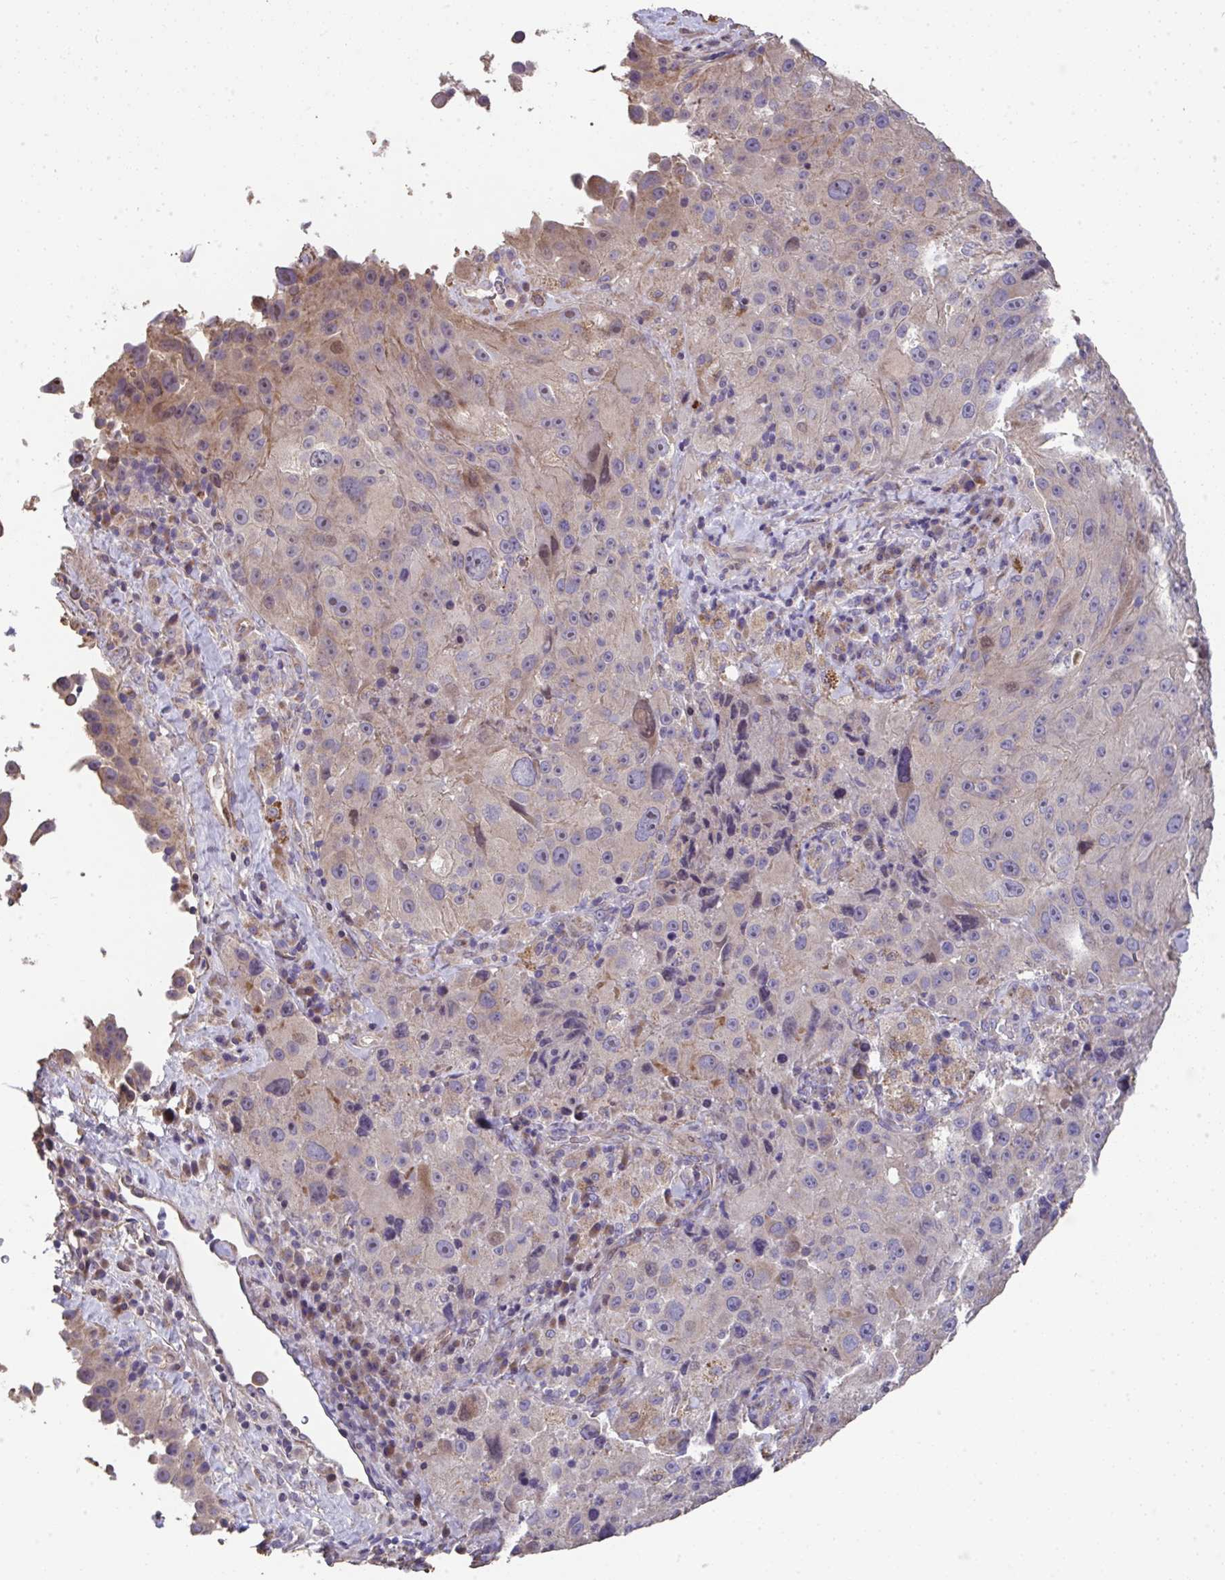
{"staining": {"intensity": "weak", "quantity": "<25%", "location": "nuclear"}, "tissue": "melanoma", "cell_type": "Tumor cells", "image_type": "cancer", "snomed": [{"axis": "morphology", "description": "Malignant melanoma, Metastatic site"}, {"axis": "topography", "description": "Lymph node"}], "caption": "Immunohistochemistry (IHC) of human malignant melanoma (metastatic site) exhibits no staining in tumor cells.", "gene": "RUNDC3B", "patient": {"sex": "male", "age": 62}}